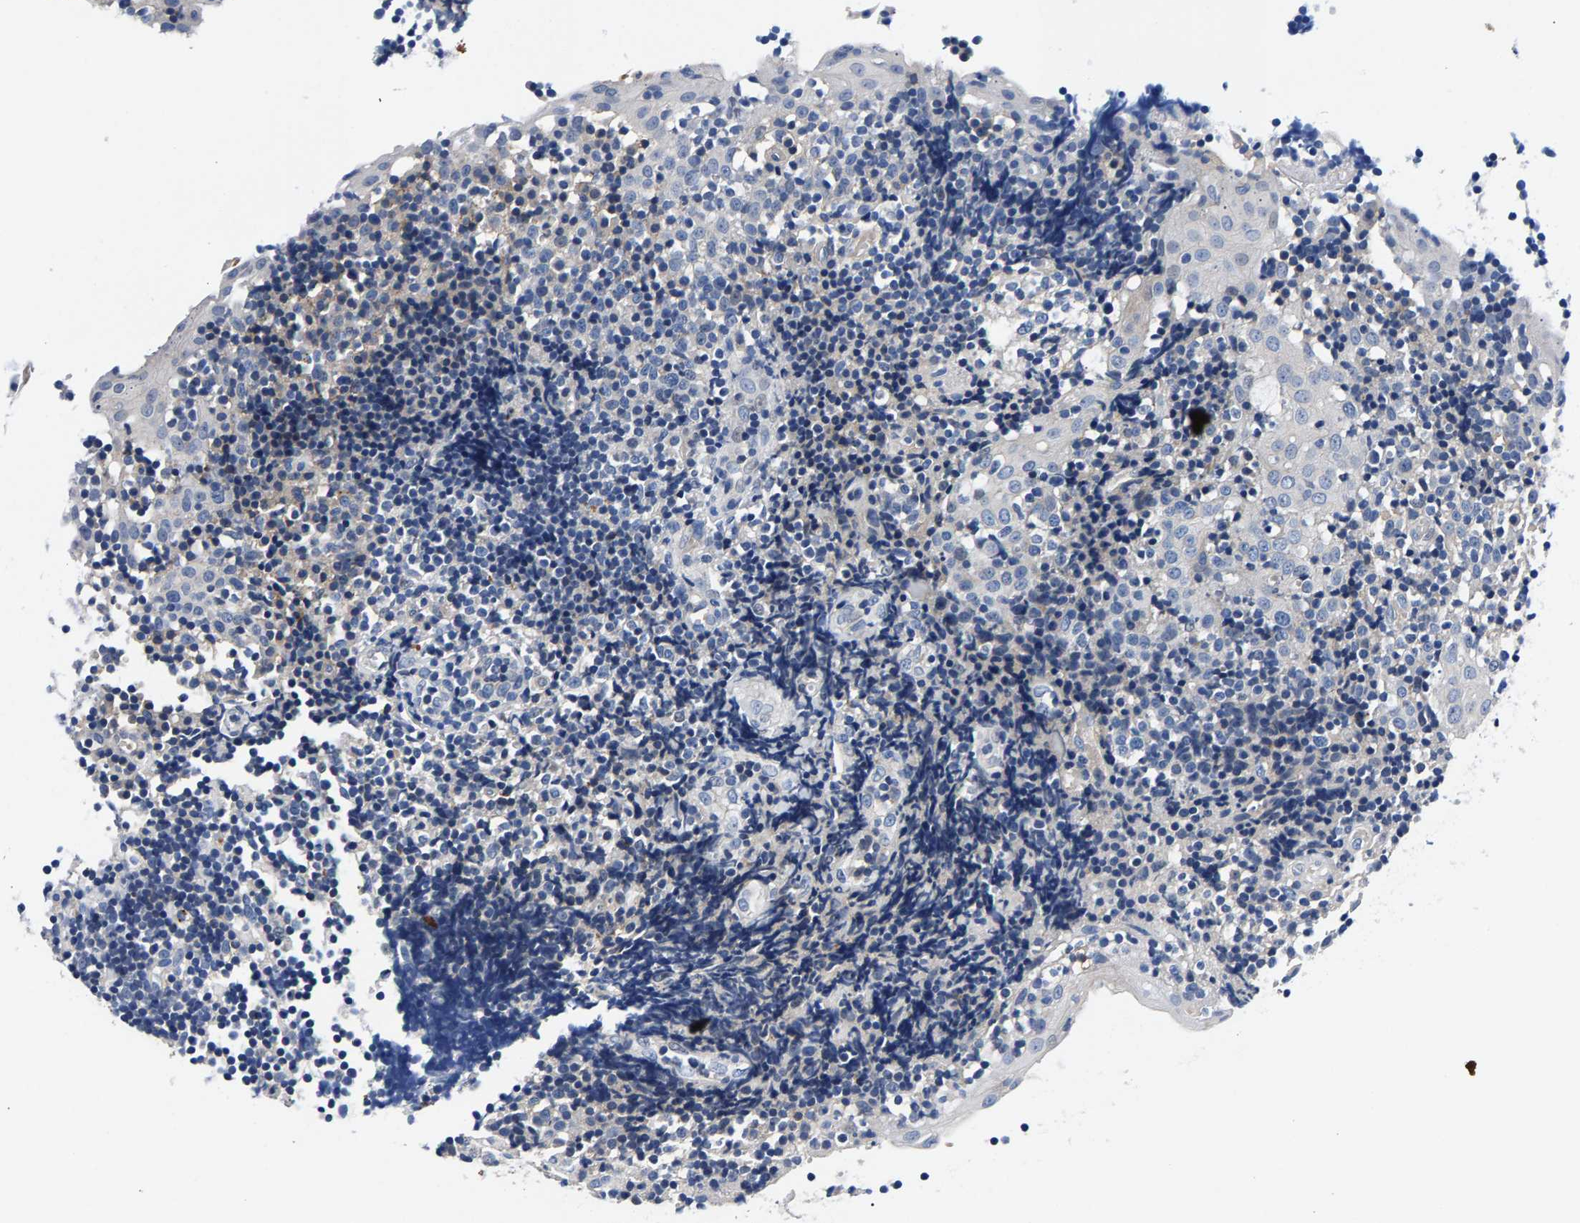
{"staining": {"intensity": "negative", "quantity": "none", "location": "none"}, "tissue": "tonsil", "cell_type": "Germinal center cells", "image_type": "normal", "snomed": [{"axis": "morphology", "description": "Normal tissue, NOS"}, {"axis": "topography", "description": "Tonsil"}], "caption": "Immunohistochemistry (IHC) micrograph of normal tonsil: tonsil stained with DAB (3,3'-diaminobenzidine) exhibits no significant protein staining in germinal center cells. The staining was performed using DAB (3,3'-diaminobenzidine) to visualize the protein expression in brown, while the nuclei were stained in blue with hematoxylin (Magnification: 20x).", "gene": "P2RY4", "patient": {"sex": "female", "age": 40}}